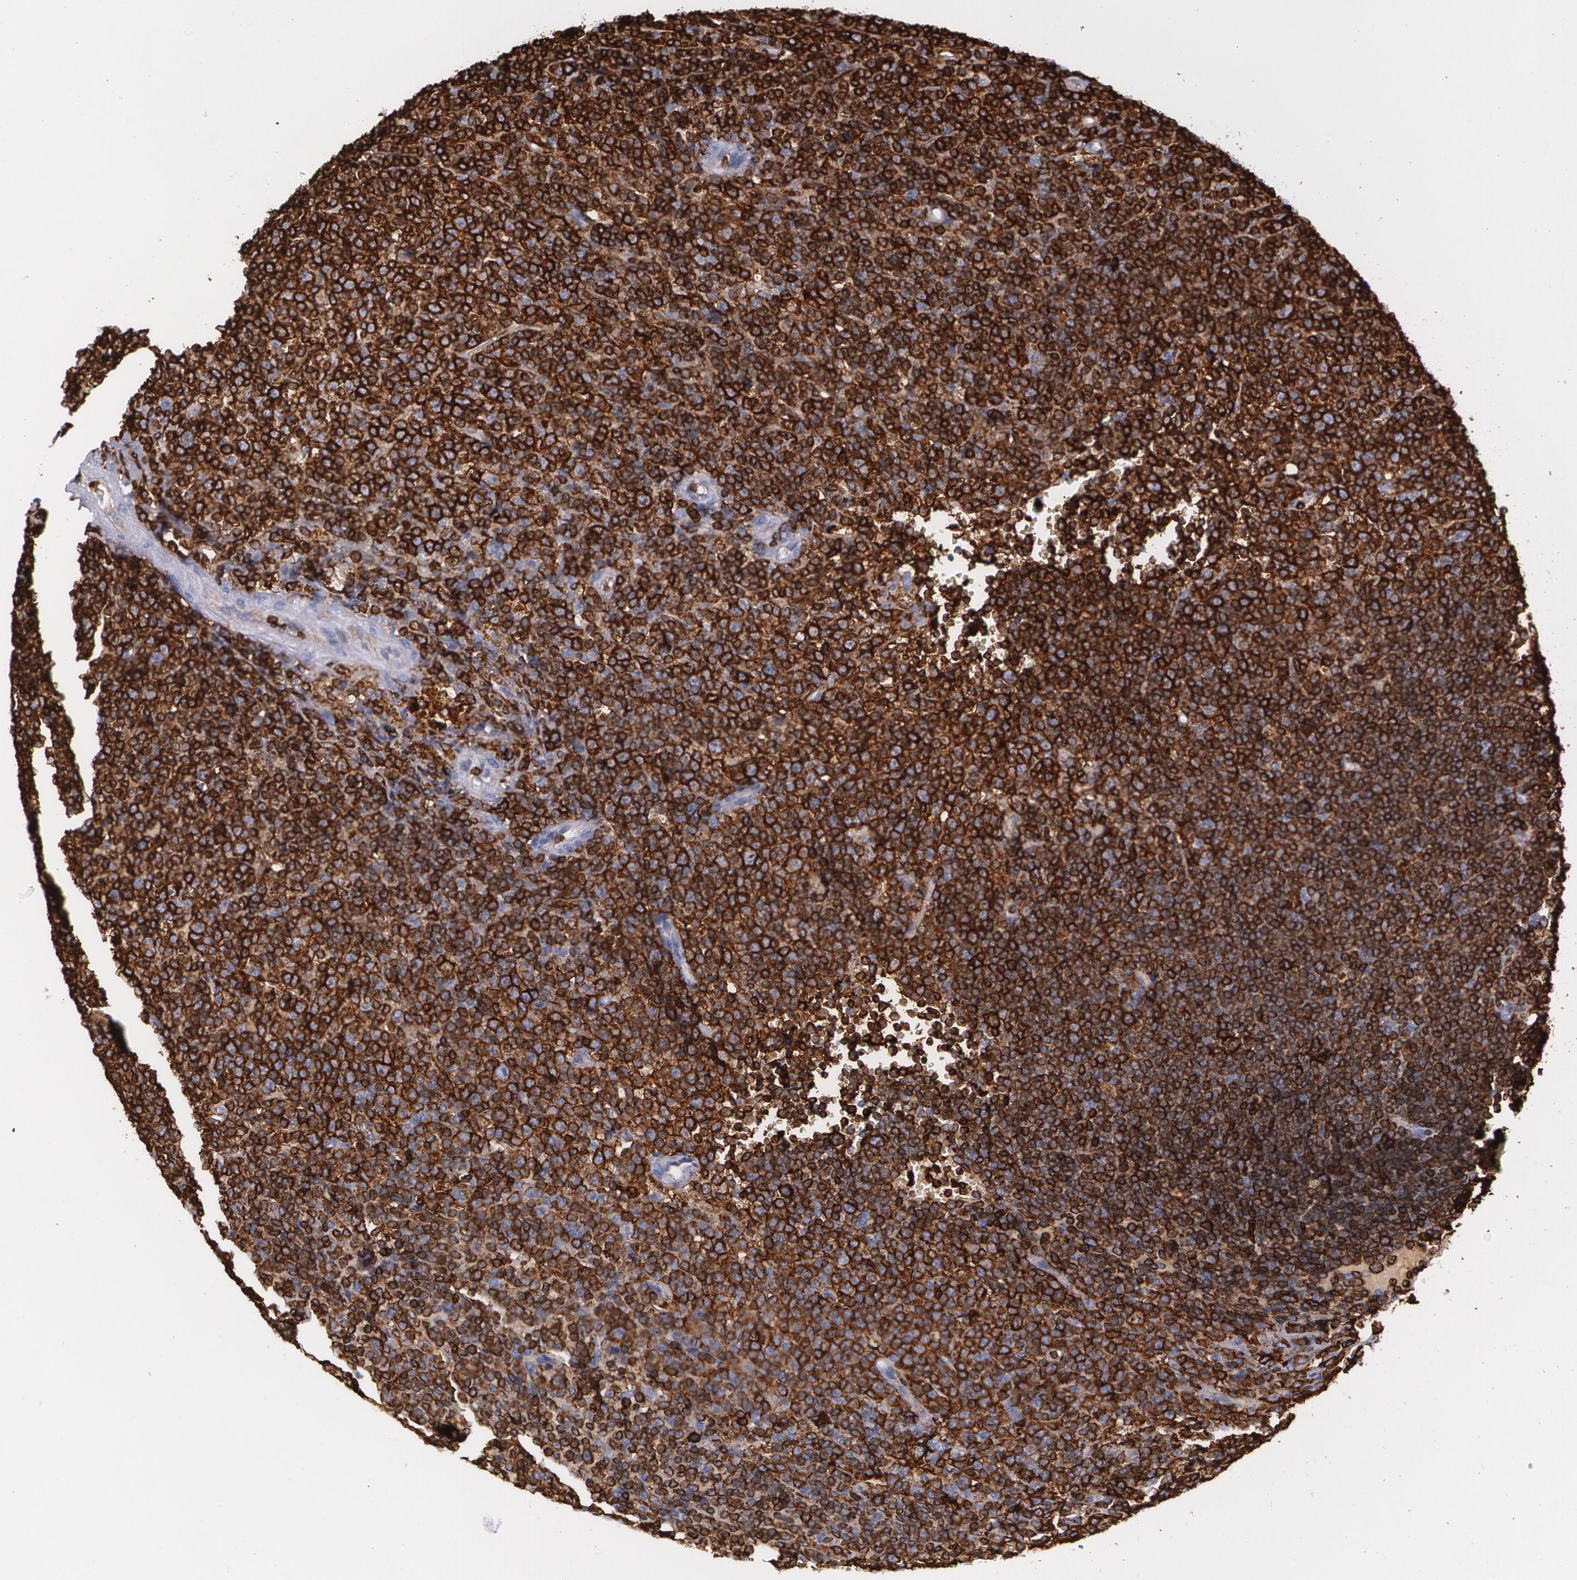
{"staining": {"intensity": "strong", "quantity": ">75%", "location": "cytoplasmic/membranous"}, "tissue": "lymphoma", "cell_type": "Tumor cells", "image_type": "cancer", "snomed": [{"axis": "morphology", "description": "Malignant lymphoma, non-Hodgkin's type, Low grade"}, {"axis": "topography", "description": "Spleen"}], "caption": "Lymphoma stained with immunohistochemistry (IHC) exhibits strong cytoplasmic/membranous expression in approximately >75% of tumor cells. Ihc stains the protein in brown and the nuclei are stained blue.", "gene": "HLA-DRA", "patient": {"sex": "male", "age": 80}}